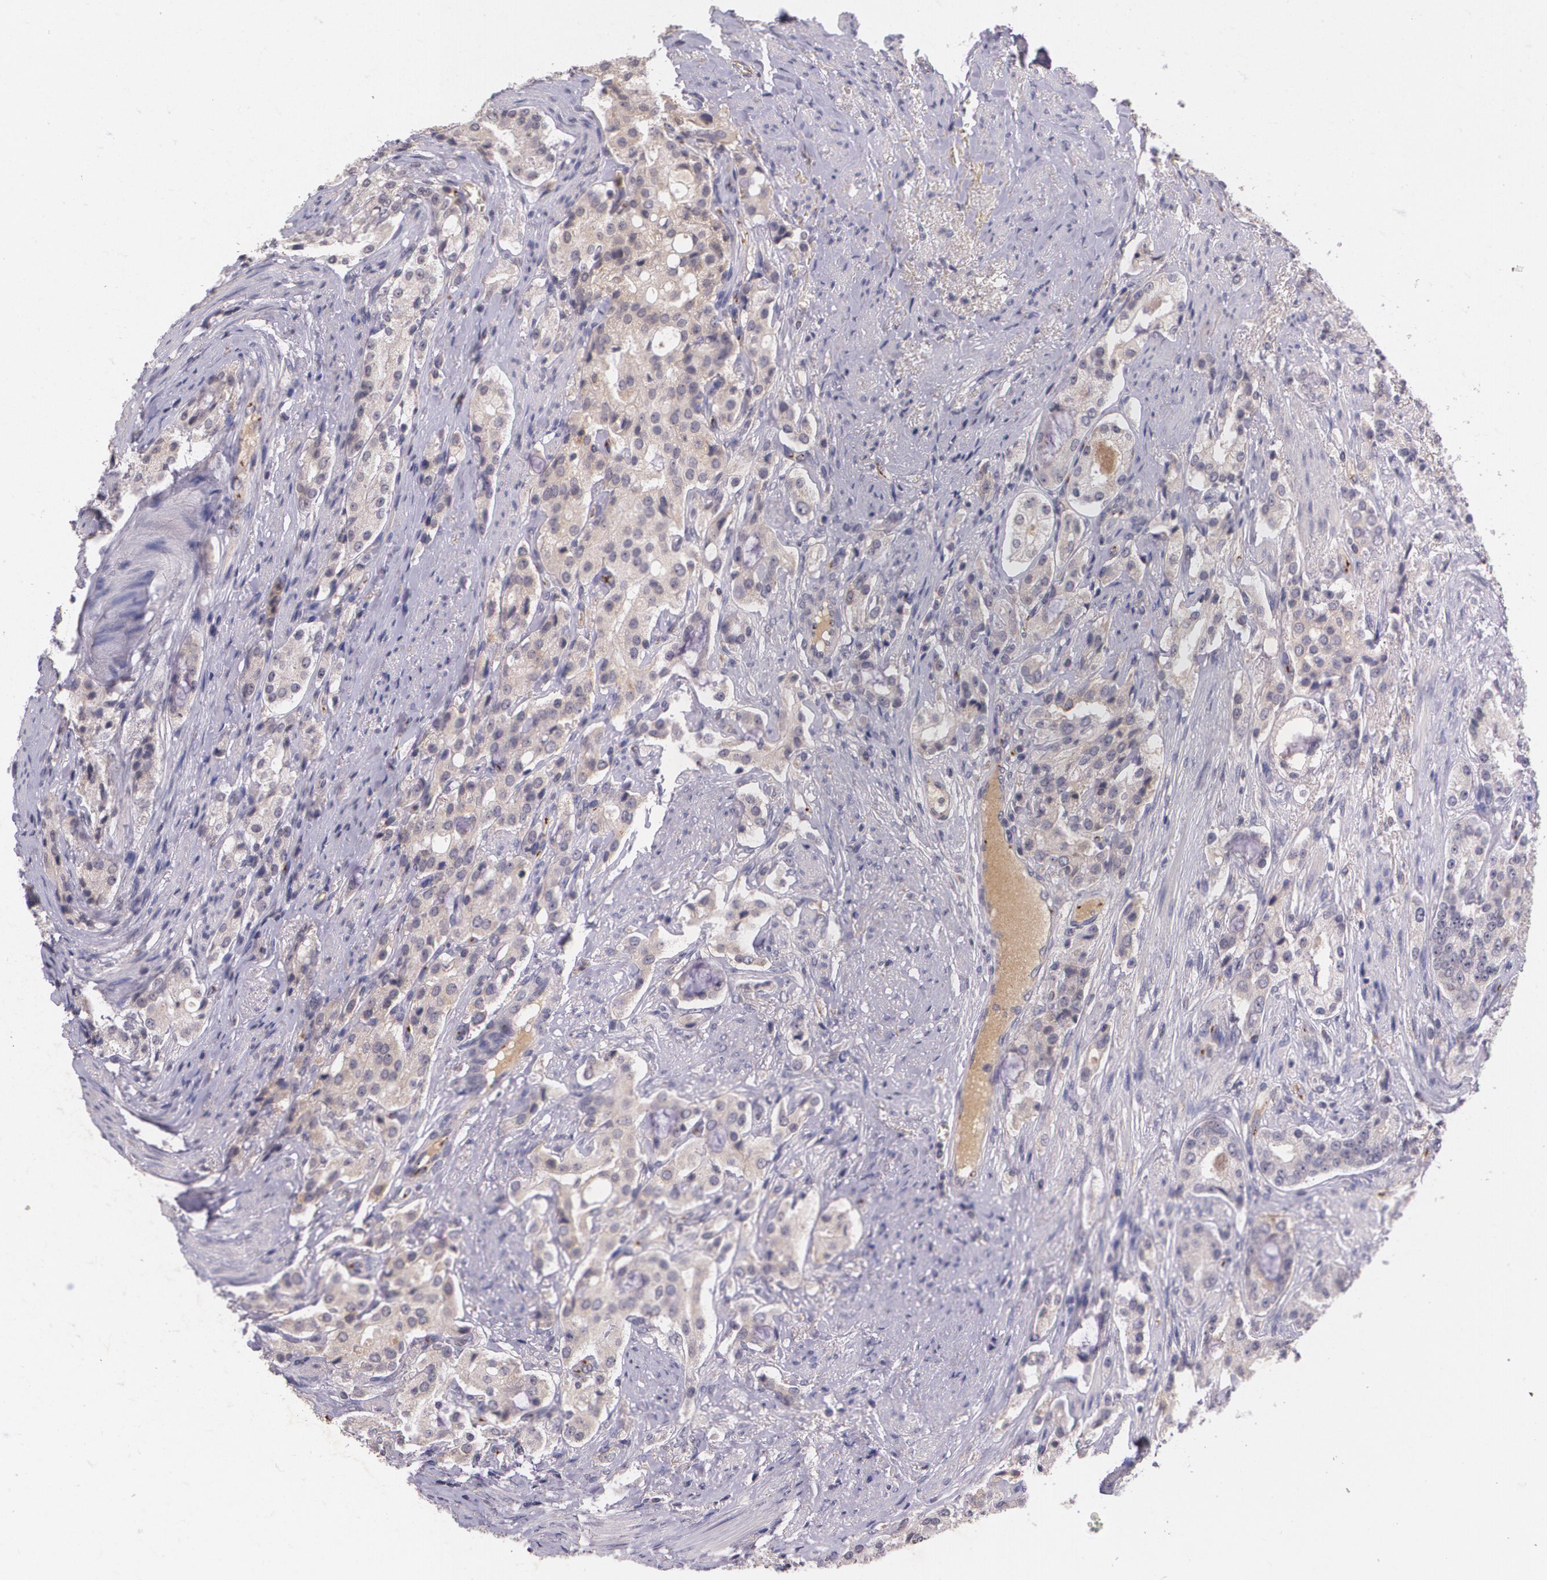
{"staining": {"intensity": "weak", "quantity": ">75%", "location": "cytoplasmic/membranous"}, "tissue": "prostate cancer", "cell_type": "Tumor cells", "image_type": "cancer", "snomed": [{"axis": "morphology", "description": "Adenocarcinoma, Medium grade"}, {"axis": "topography", "description": "Prostate"}], "caption": "This is a histology image of immunohistochemistry staining of prostate cancer (medium-grade adenocarcinoma), which shows weak positivity in the cytoplasmic/membranous of tumor cells.", "gene": "TM4SF1", "patient": {"sex": "male", "age": 72}}